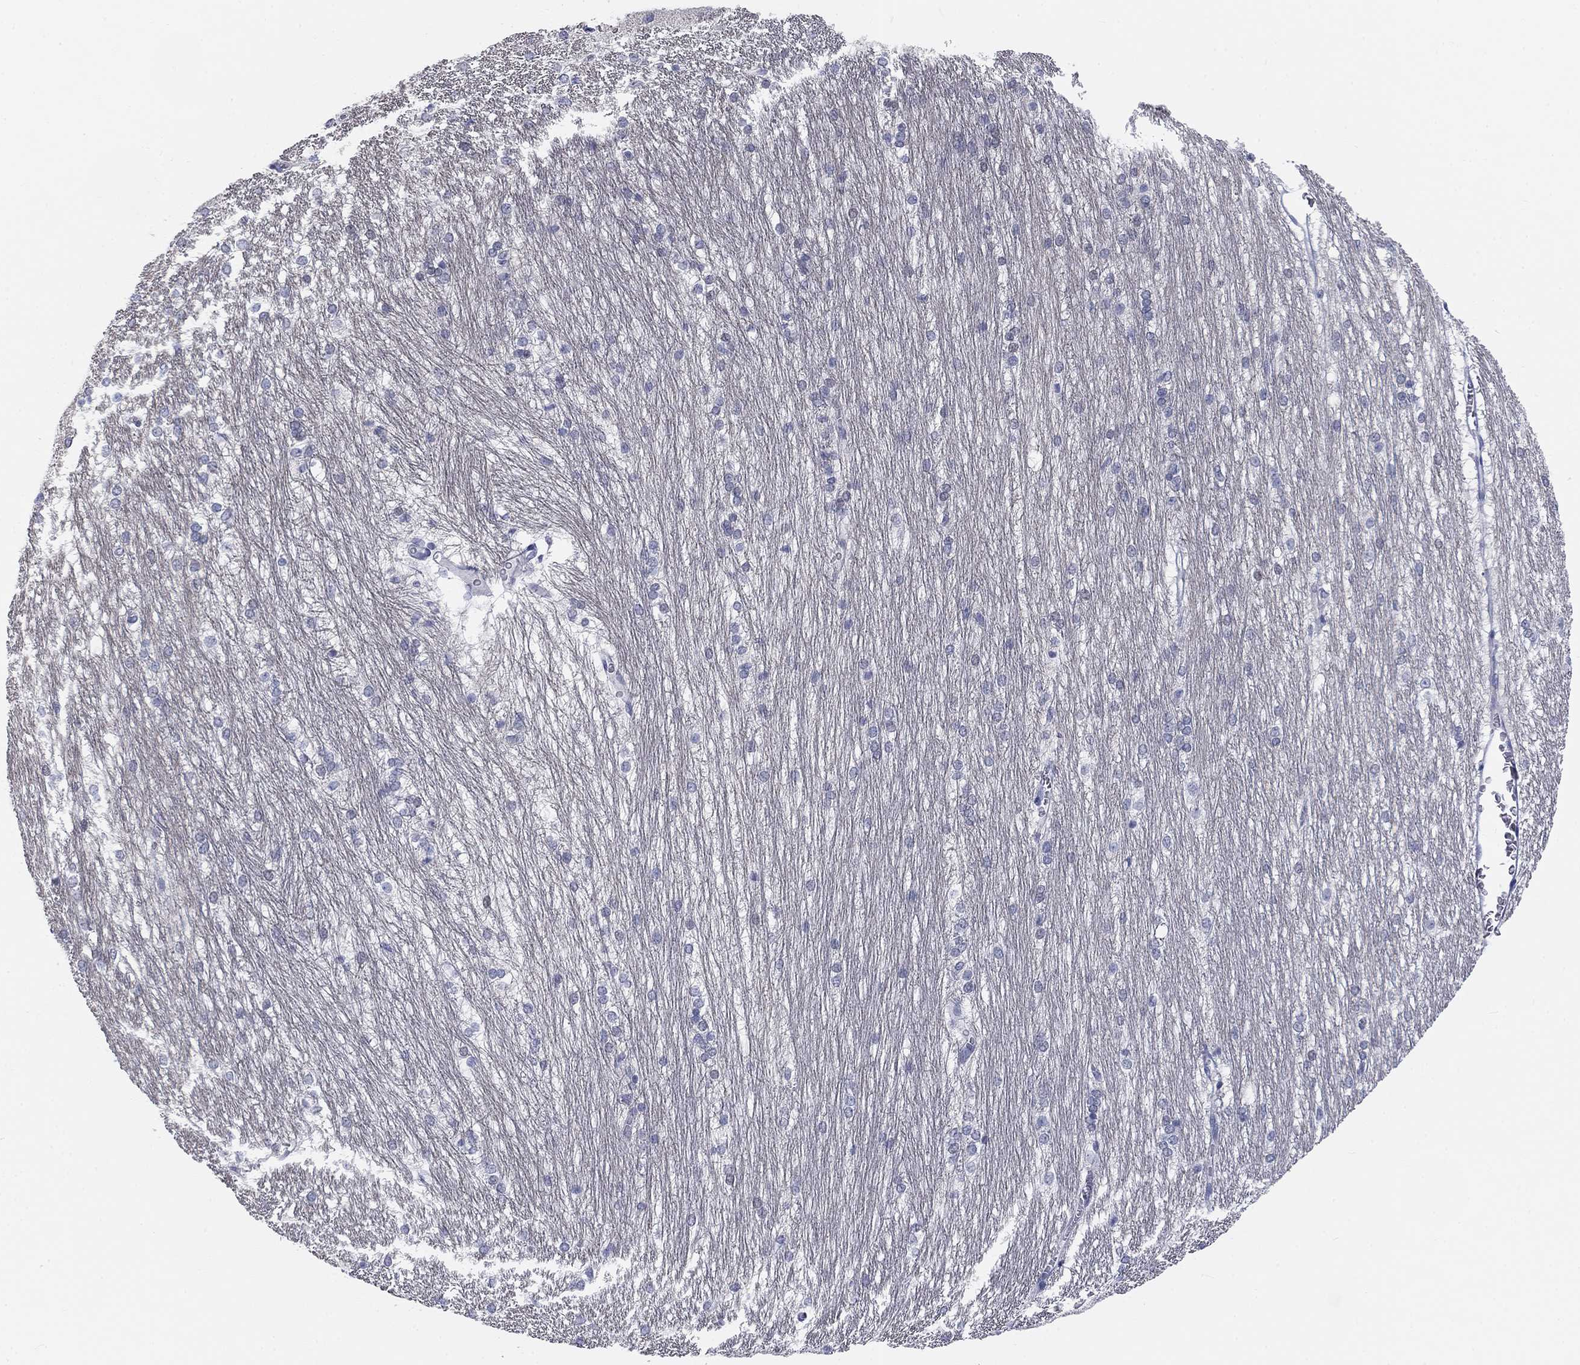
{"staining": {"intensity": "negative", "quantity": "none", "location": "none"}, "tissue": "hippocampus", "cell_type": "Glial cells", "image_type": "normal", "snomed": [{"axis": "morphology", "description": "Normal tissue, NOS"}, {"axis": "topography", "description": "Cerebral cortex"}, {"axis": "topography", "description": "Hippocampus"}], "caption": "DAB immunohistochemical staining of normal human hippocampus demonstrates no significant staining in glial cells.", "gene": "CALB1", "patient": {"sex": "female", "age": 19}}